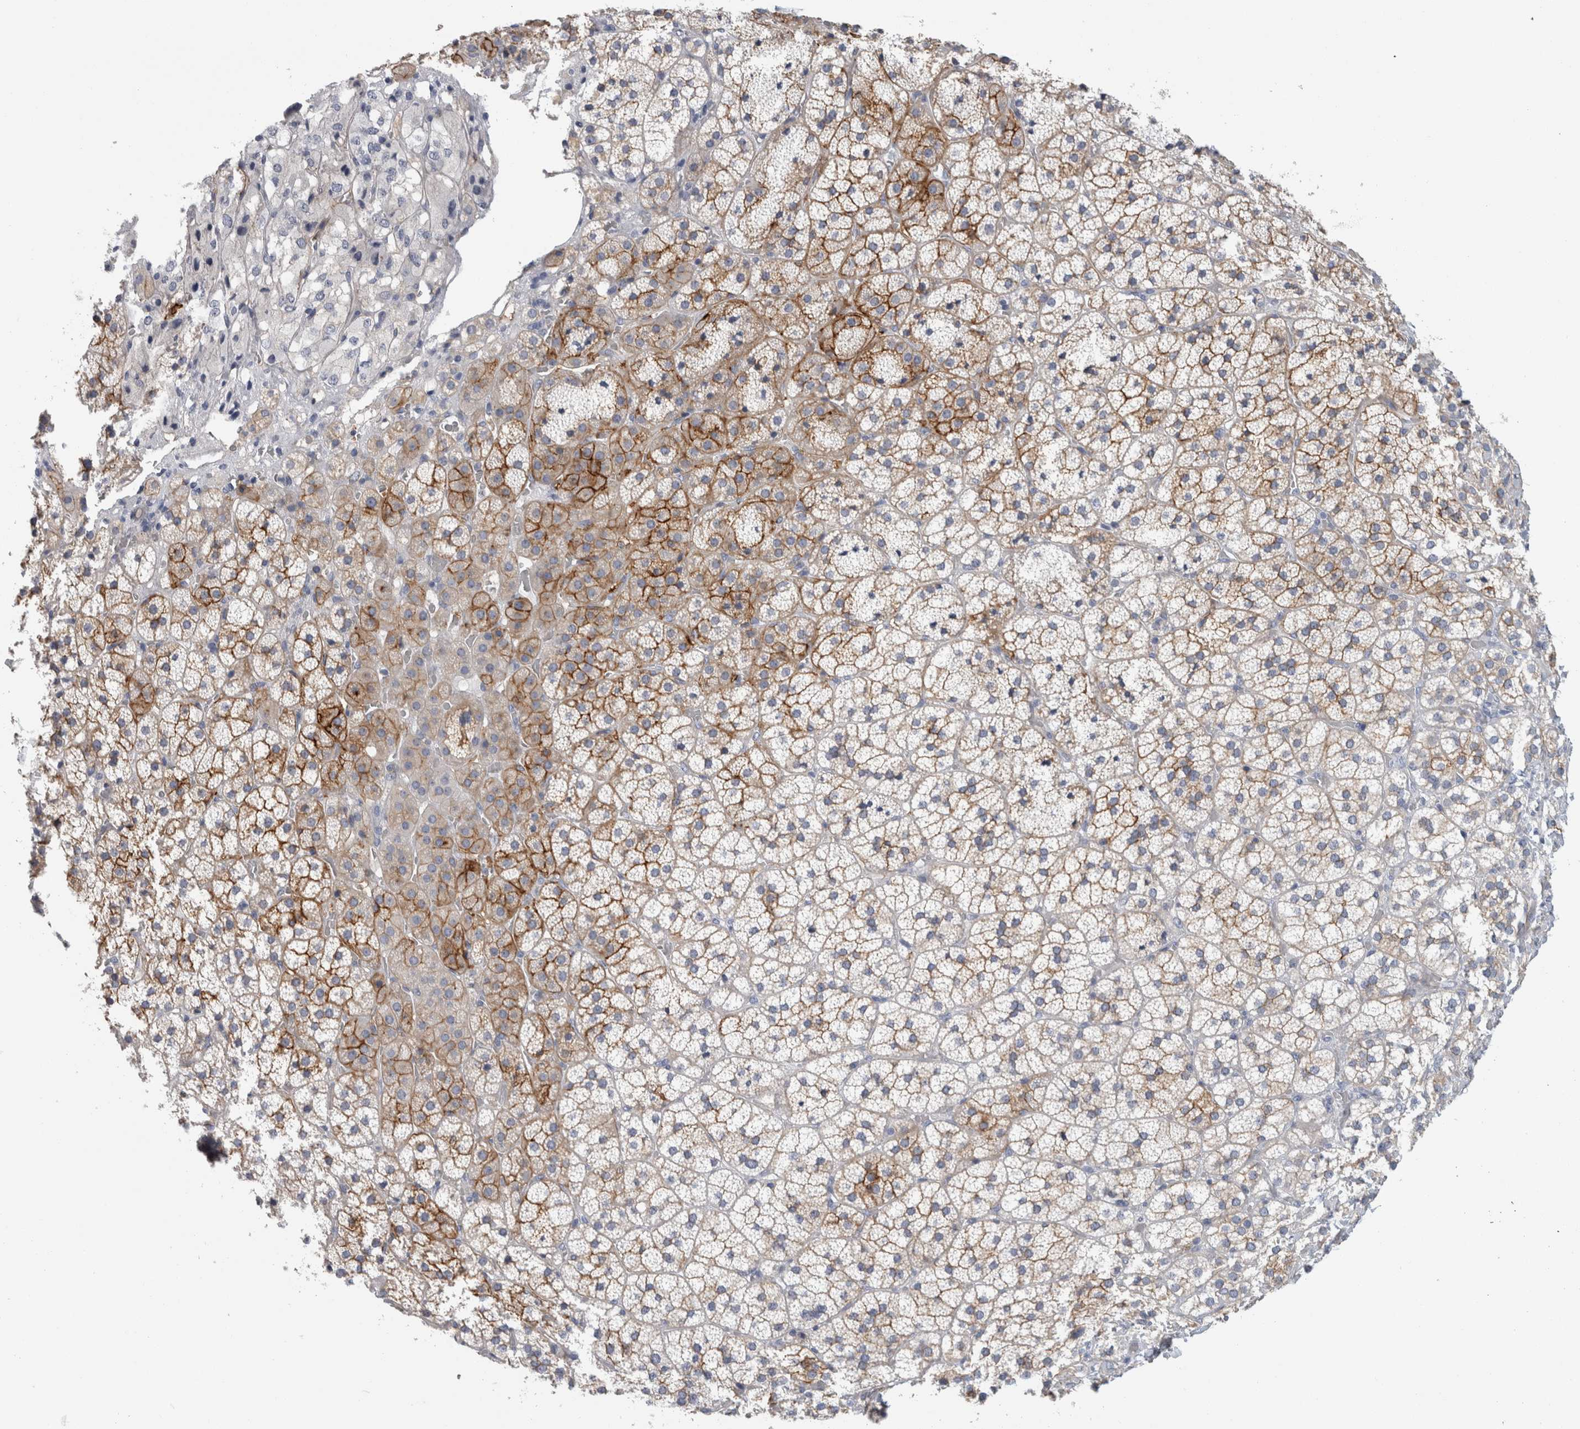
{"staining": {"intensity": "moderate", "quantity": "25%-75%", "location": "cytoplasmic/membranous"}, "tissue": "adrenal gland", "cell_type": "Glandular cells", "image_type": "normal", "snomed": [{"axis": "morphology", "description": "Normal tissue, NOS"}, {"axis": "topography", "description": "Adrenal gland"}], "caption": "Immunohistochemical staining of benign adrenal gland shows moderate cytoplasmic/membranous protein expression in approximately 25%-75% of glandular cells. The staining is performed using DAB (3,3'-diaminobenzidine) brown chromogen to label protein expression. The nuclei are counter-stained blue using hematoxylin.", "gene": "CD55", "patient": {"sex": "female", "age": 44}}